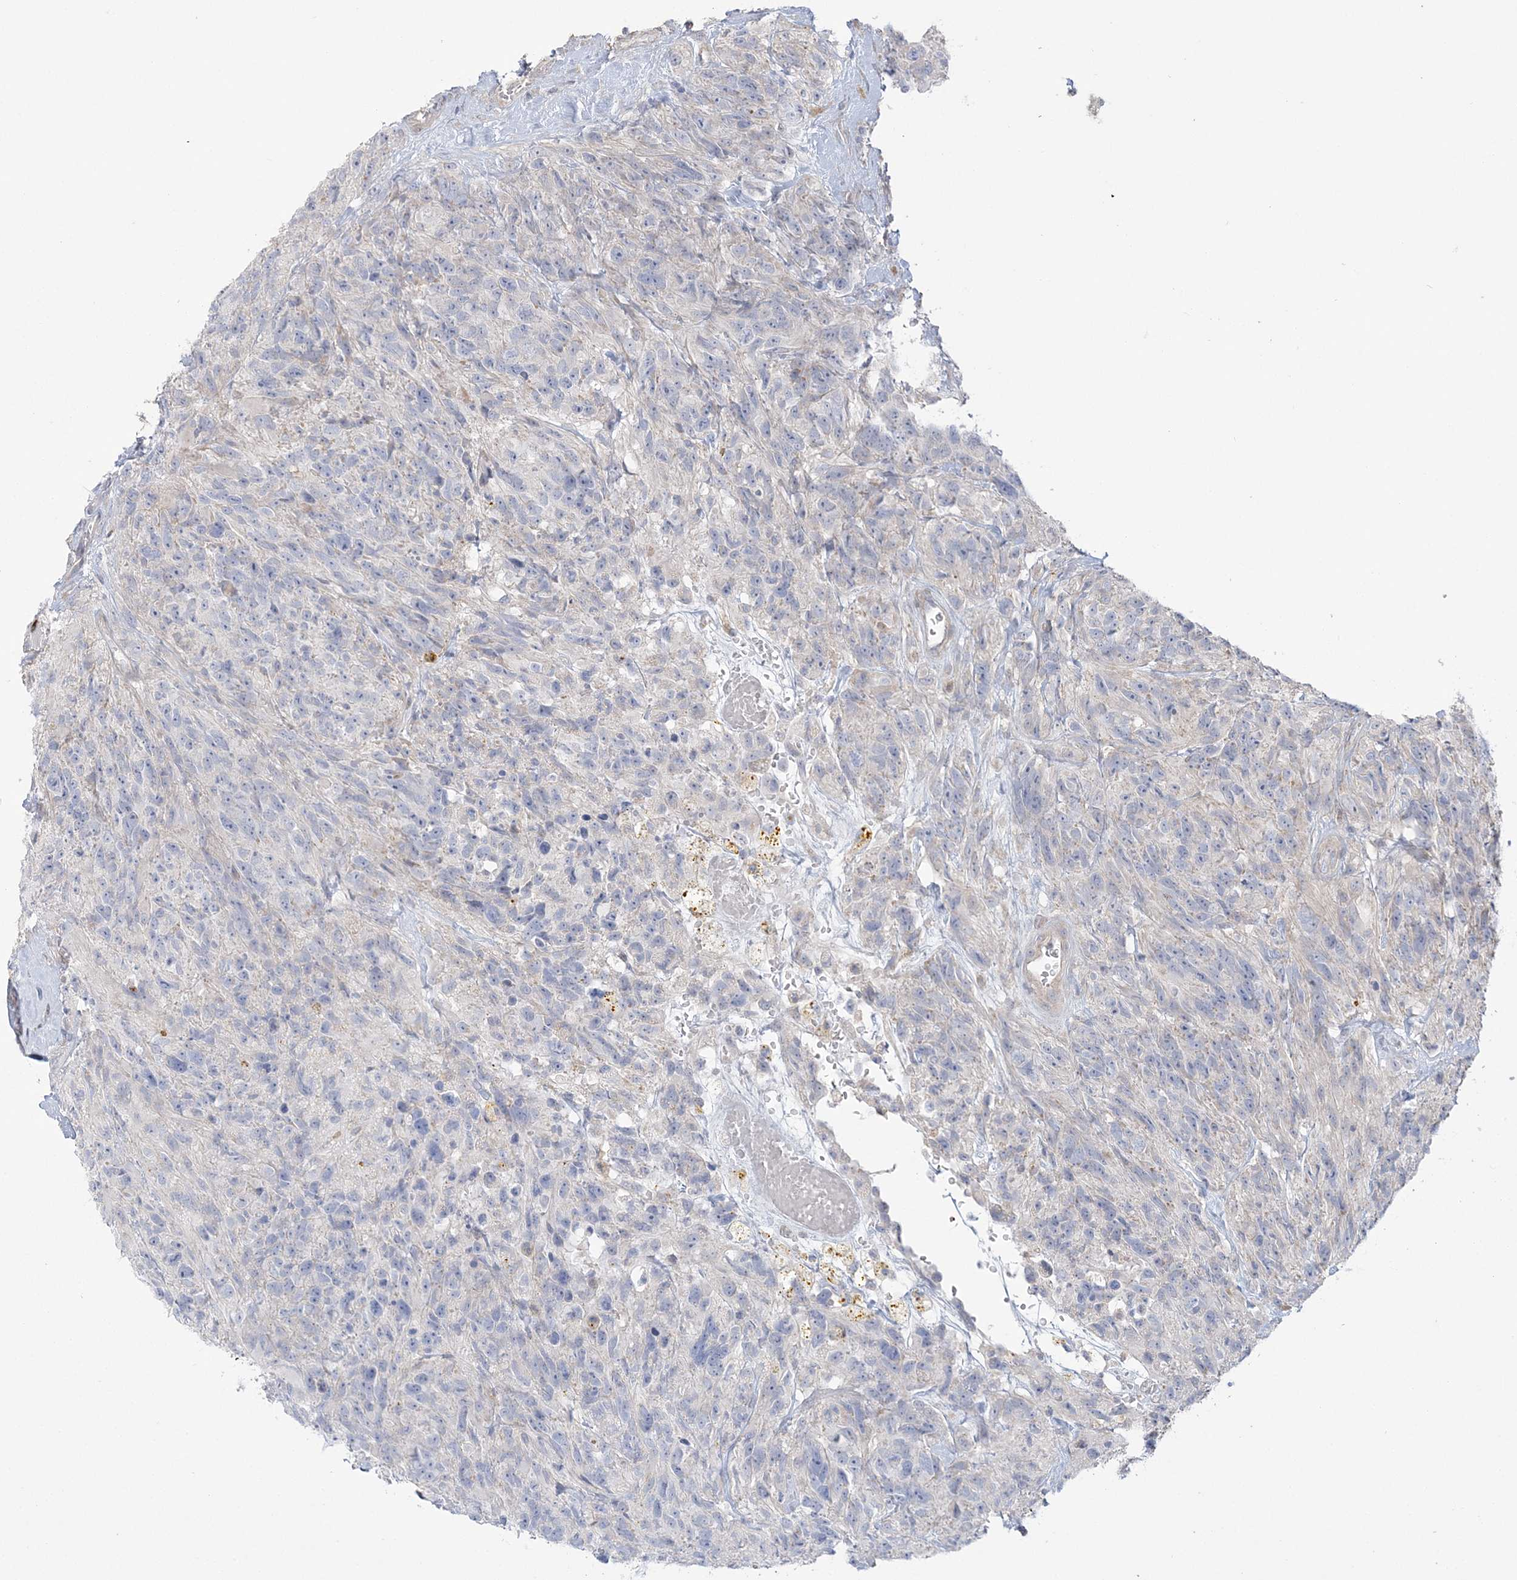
{"staining": {"intensity": "negative", "quantity": "none", "location": "none"}, "tissue": "glioma", "cell_type": "Tumor cells", "image_type": "cancer", "snomed": [{"axis": "morphology", "description": "Glioma, malignant, High grade"}, {"axis": "topography", "description": "Brain"}], "caption": "High power microscopy micrograph of an immunohistochemistry histopathology image of malignant glioma (high-grade), revealing no significant positivity in tumor cells.", "gene": "HAAO", "patient": {"sex": "male", "age": 69}}